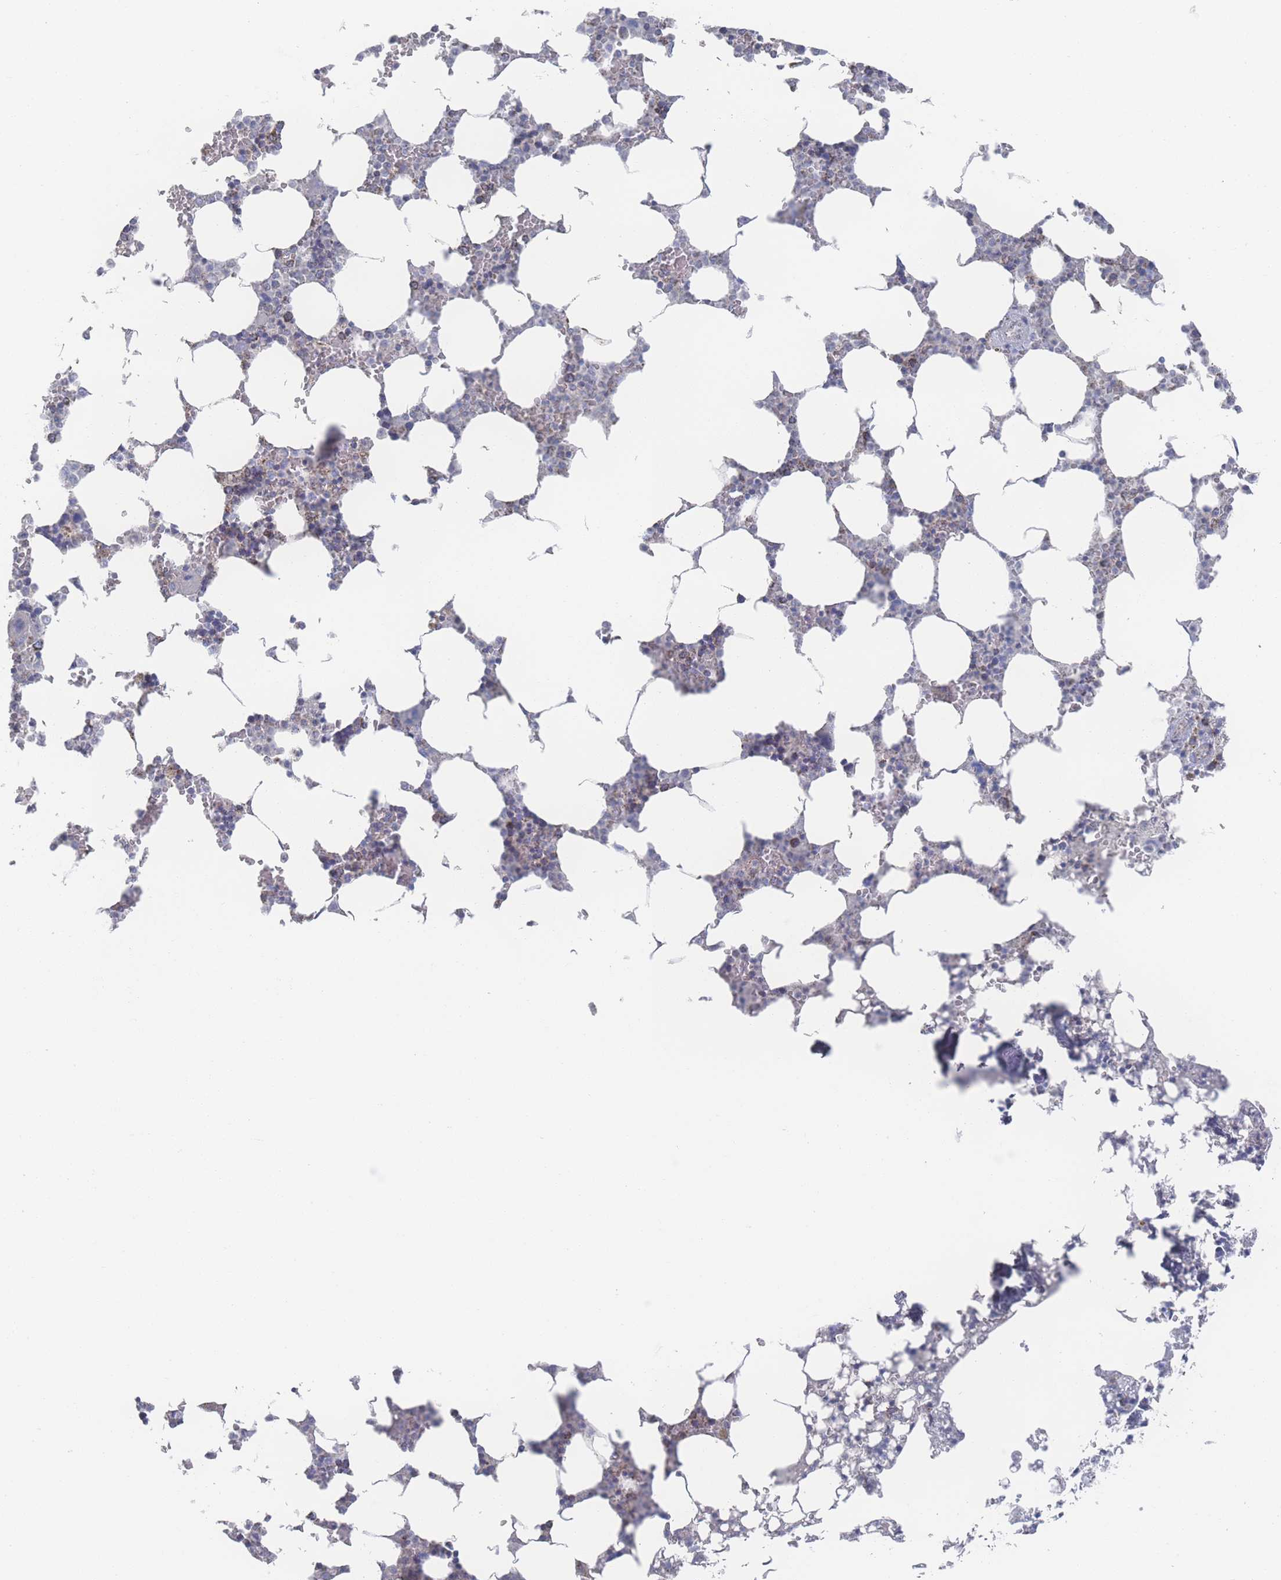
{"staining": {"intensity": "weak", "quantity": "<25%", "location": "cytoplasmic/membranous"}, "tissue": "bone marrow", "cell_type": "Hematopoietic cells", "image_type": "normal", "snomed": [{"axis": "morphology", "description": "Normal tissue, NOS"}, {"axis": "topography", "description": "Bone marrow"}], "caption": "Micrograph shows no significant protein expression in hematopoietic cells of unremarkable bone marrow. (DAB (3,3'-diaminobenzidine) immunohistochemistry visualized using brightfield microscopy, high magnification).", "gene": "PEX14", "patient": {"sex": "male", "age": 64}}